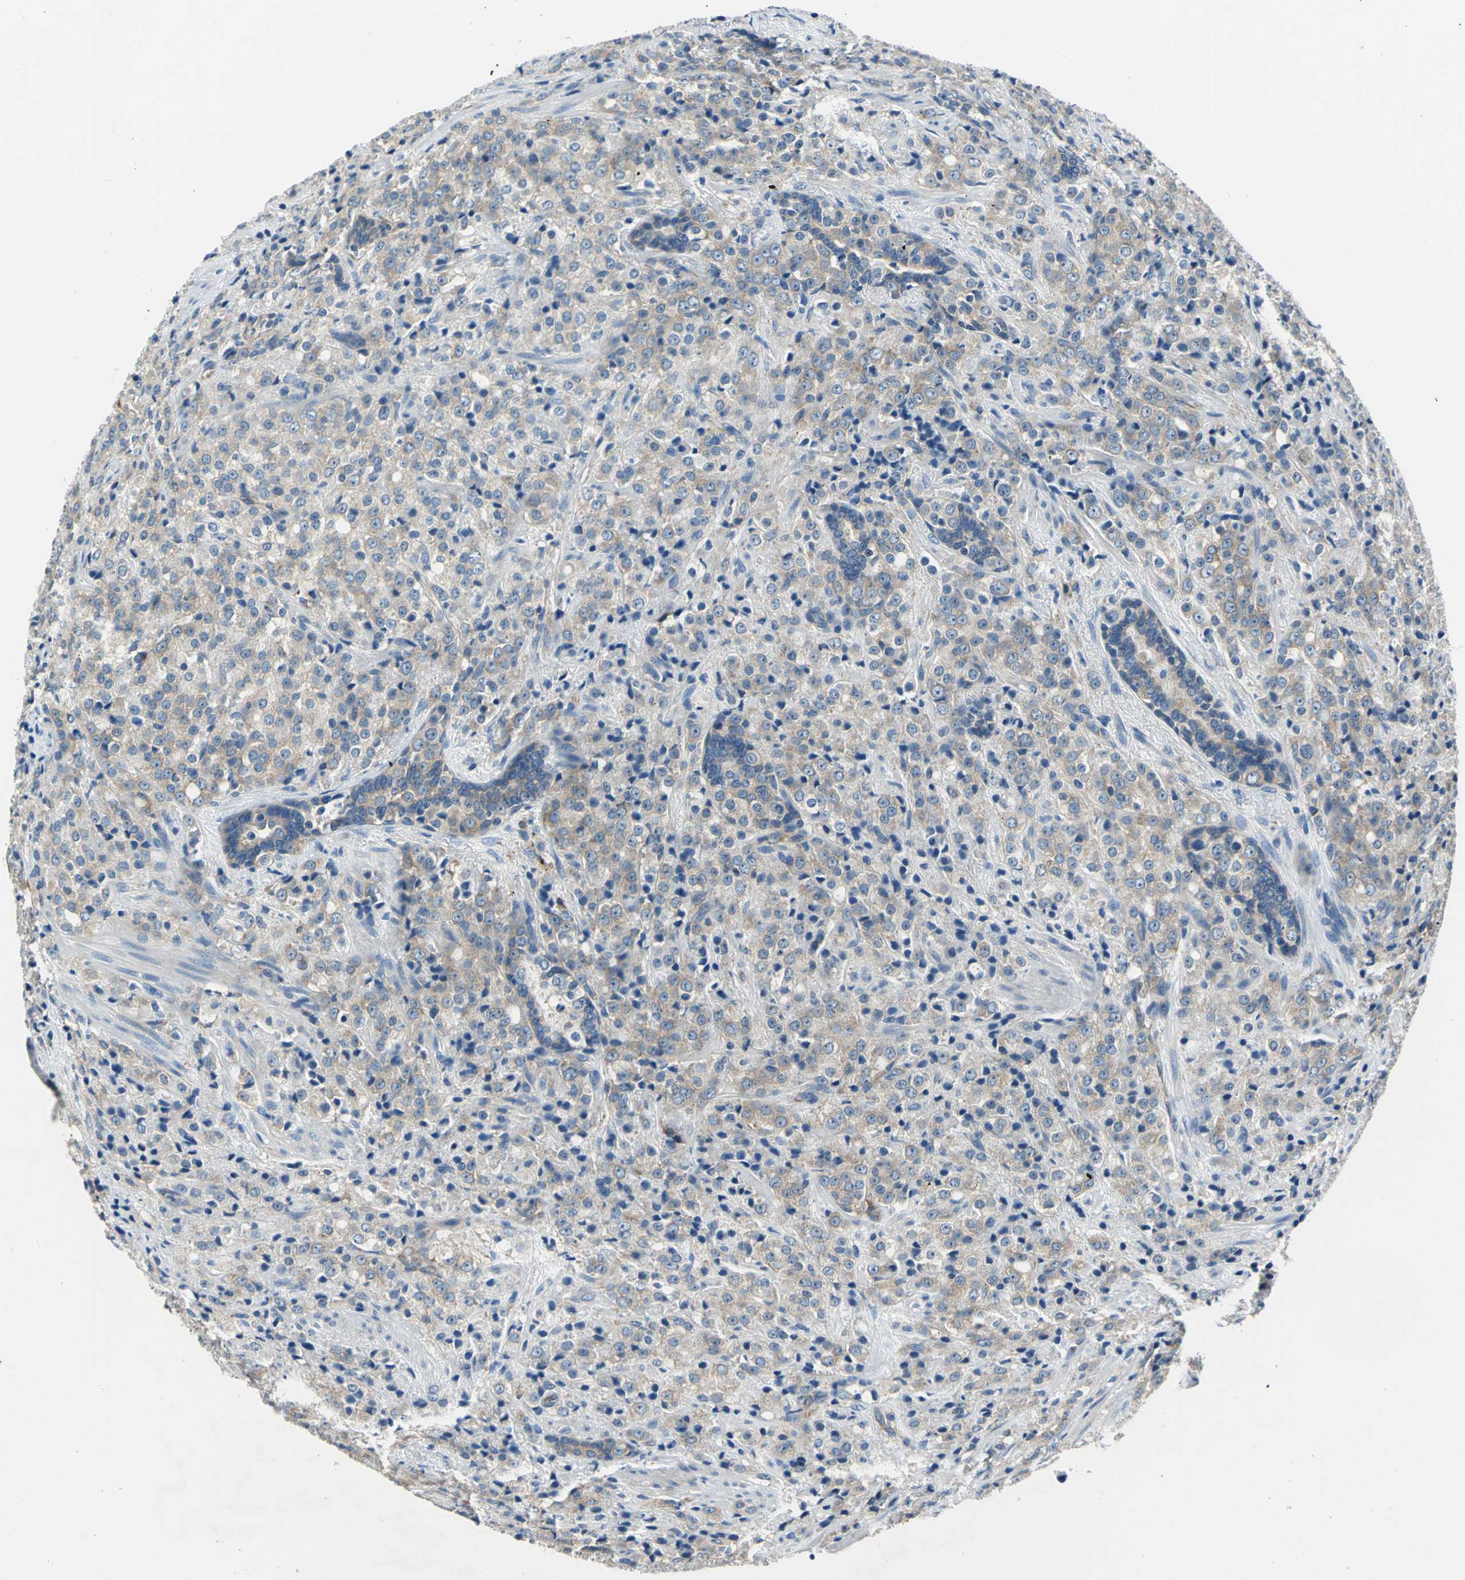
{"staining": {"intensity": "moderate", "quantity": ">75%", "location": "cytoplasmic/membranous"}, "tissue": "prostate cancer", "cell_type": "Tumor cells", "image_type": "cancer", "snomed": [{"axis": "morphology", "description": "Adenocarcinoma, Medium grade"}, {"axis": "topography", "description": "Prostate"}], "caption": "Protein staining by IHC demonstrates moderate cytoplasmic/membranous positivity in about >75% of tumor cells in adenocarcinoma (medium-grade) (prostate). The staining is performed using DAB brown chromogen to label protein expression. The nuclei are counter-stained blue using hematoxylin.", "gene": "TRIM25", "patient": {"sex": "male", "age": 70}}